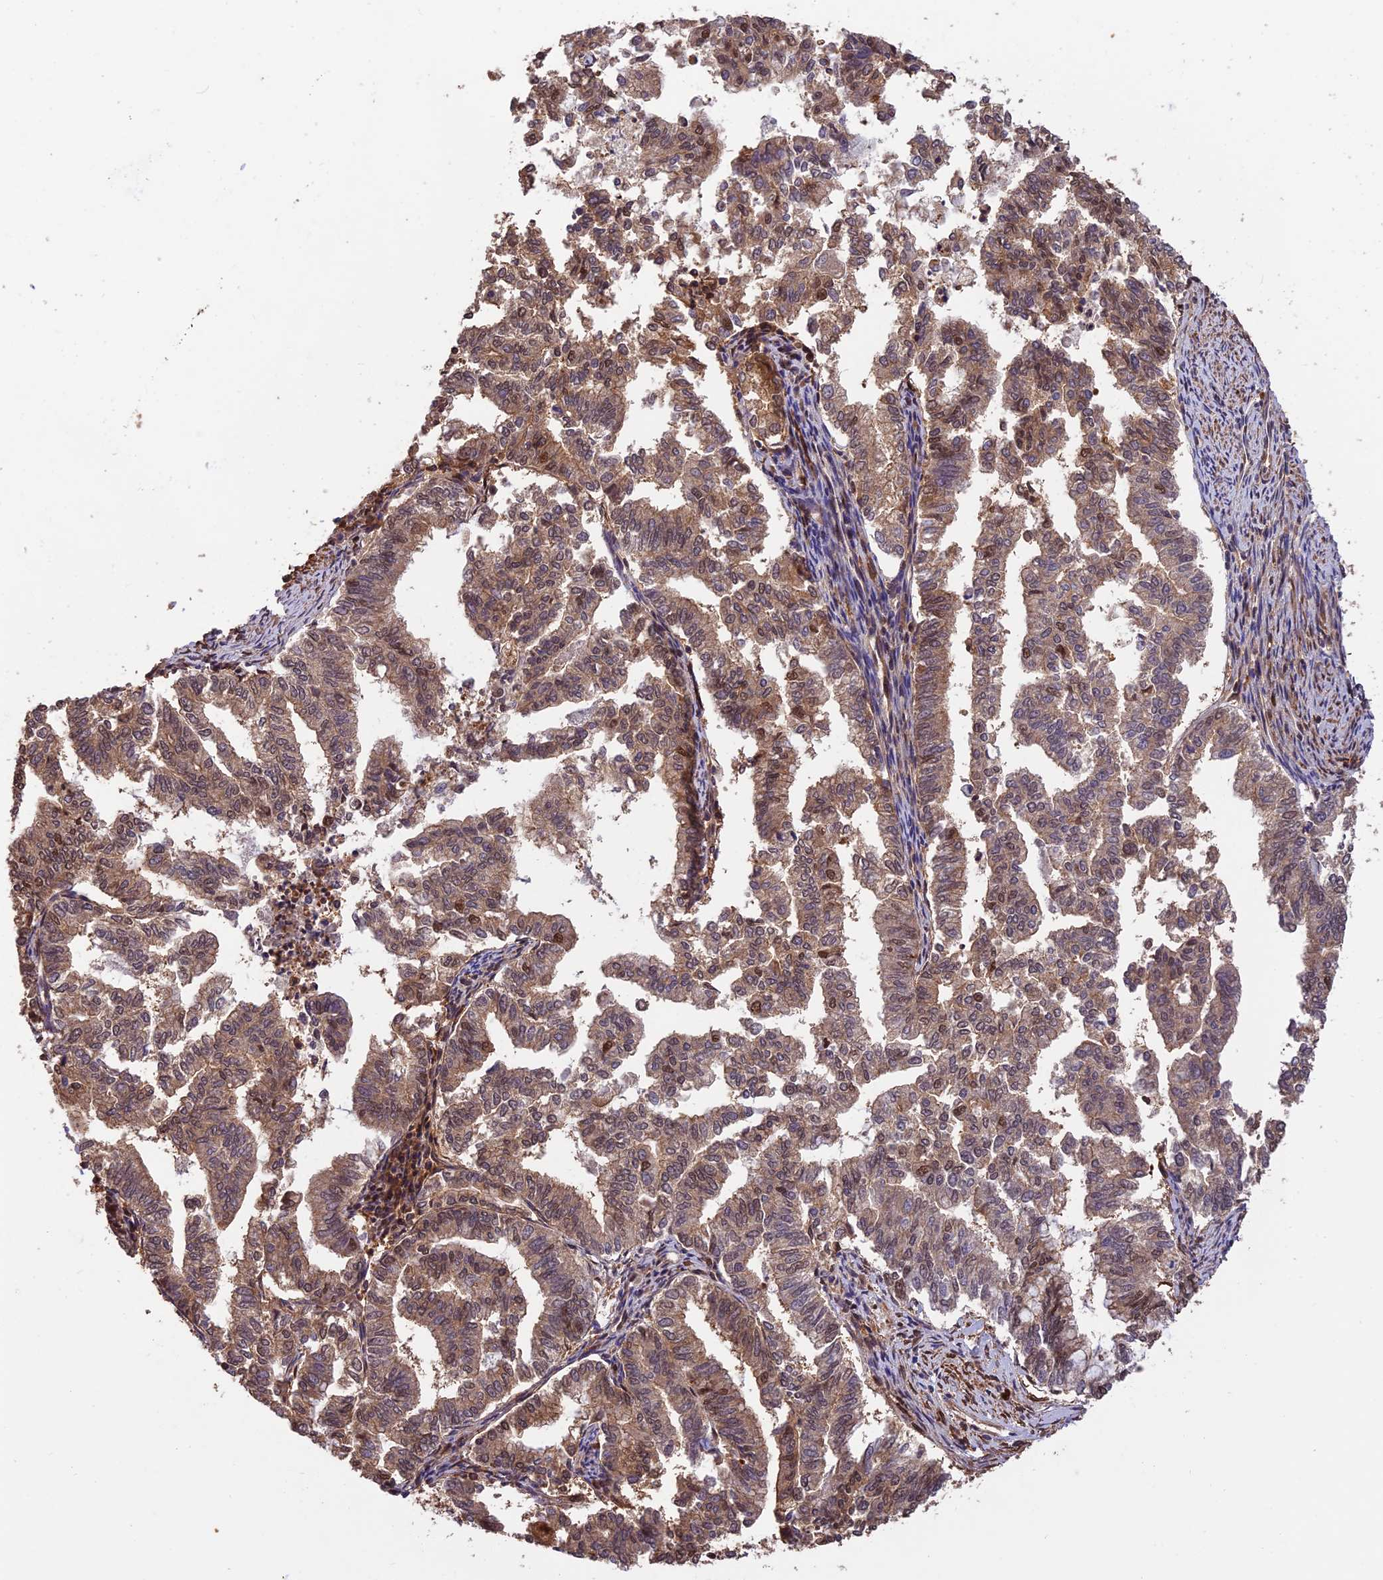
{"staining": {"intensity": "moderate", "quantity": ">75%", "location": "cytoplasmic/membranous,nuclear"}, "tissue": "endometrial cancer", "cell_type": "Tumor cells", "image_type": "cancer", "snomed": [{"axis": "morphology", "description": "Adenocarcinoma, NOS"}, {"axis": "topography", "description": "Endometrium"}], "caption": "DAB (3,3'-diaminobenzidine) immunohistochemical staining of human endometrial cancer (adenocarcinoma) reveals moderate cytoplasmic/membranous and nuclear protein expression in about >75% of tumor cells.", "gene": "PSMB3", "patient": {"sex": "female", "age": 79}}